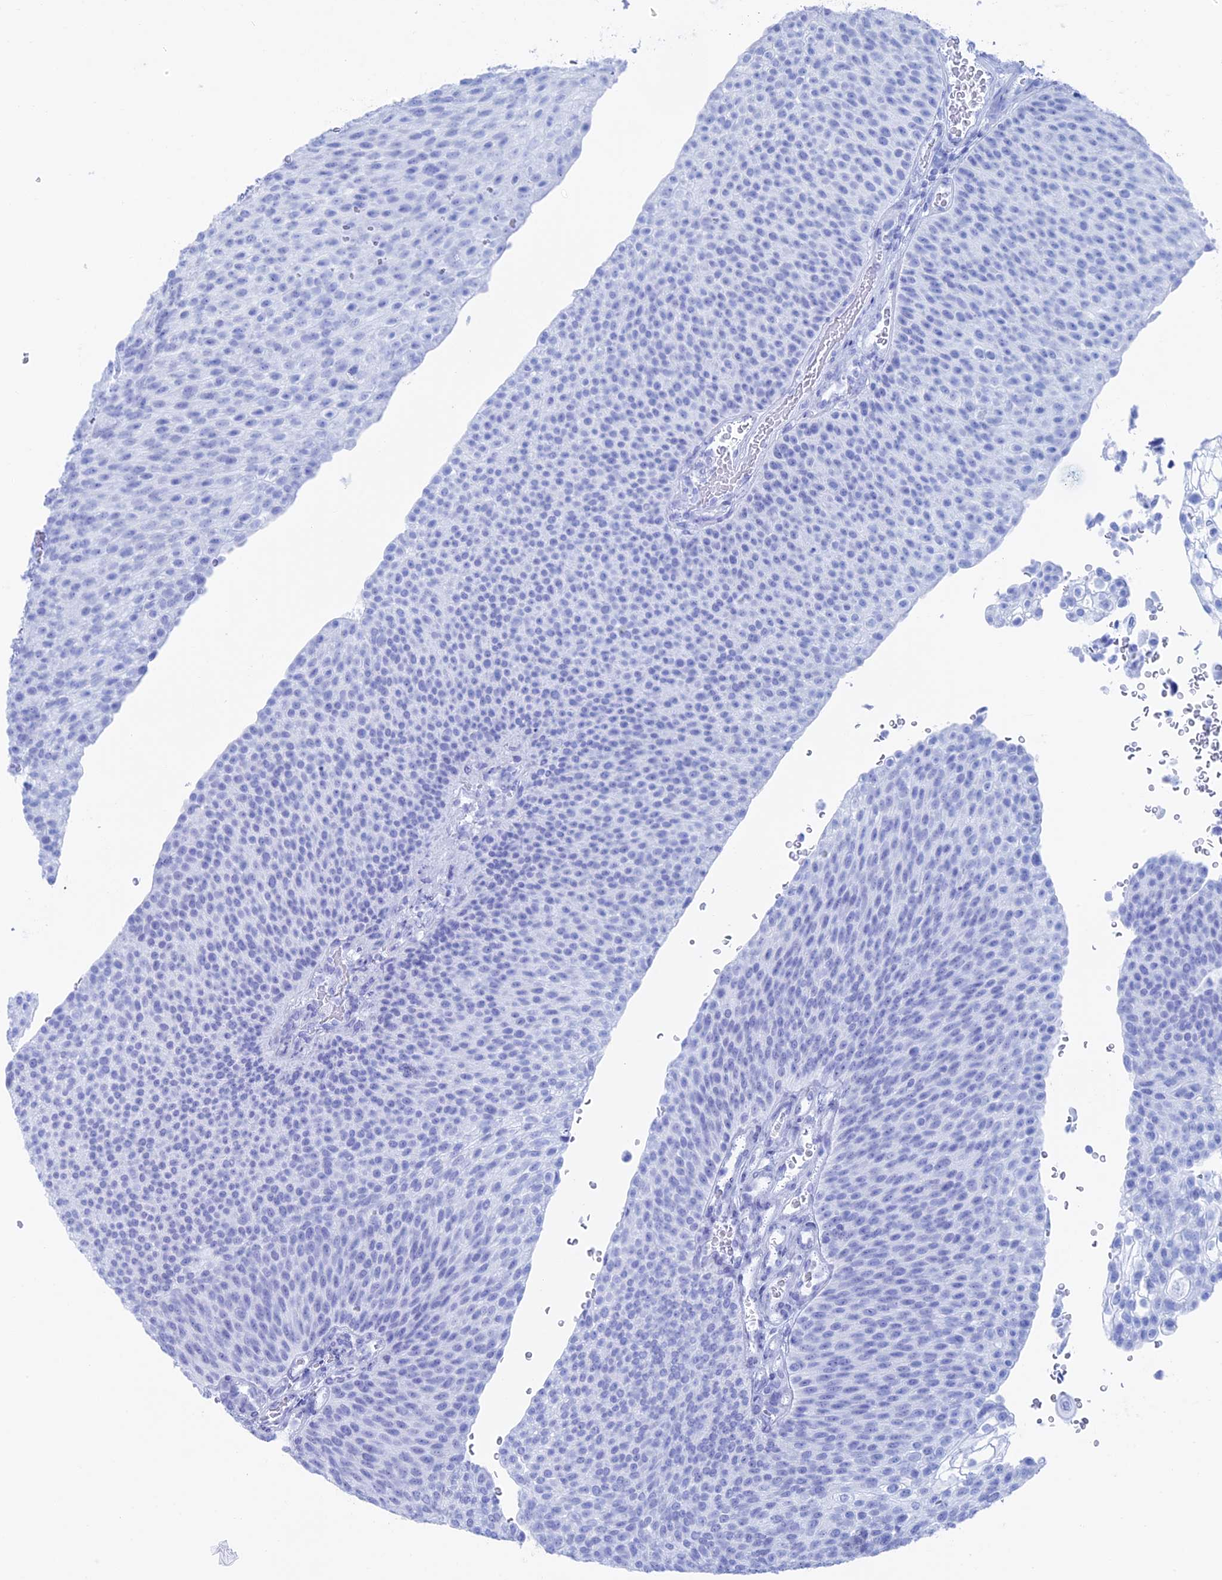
{"staining": {"intensity": "negative", "quantity": "none", "location": "none"}, "tissue": "urothelial cancer", "cell_type": "Tumor cells", "image_type": "cancer", "snomed": [{"axis": "morphology", "description": "Urothelial carcinoma, High grade"}, {"axis": "topography", "description": "Urinary bladder"}], "caption": "IHC histopathology image of neoplastic tissue: urothelial cancer stained with DAB displays no significant protein positivity in tumor cells. Nuclei are stained in blue.", "gene": "TBC1D30", "patient": {"sex": "female", "age": 79}}